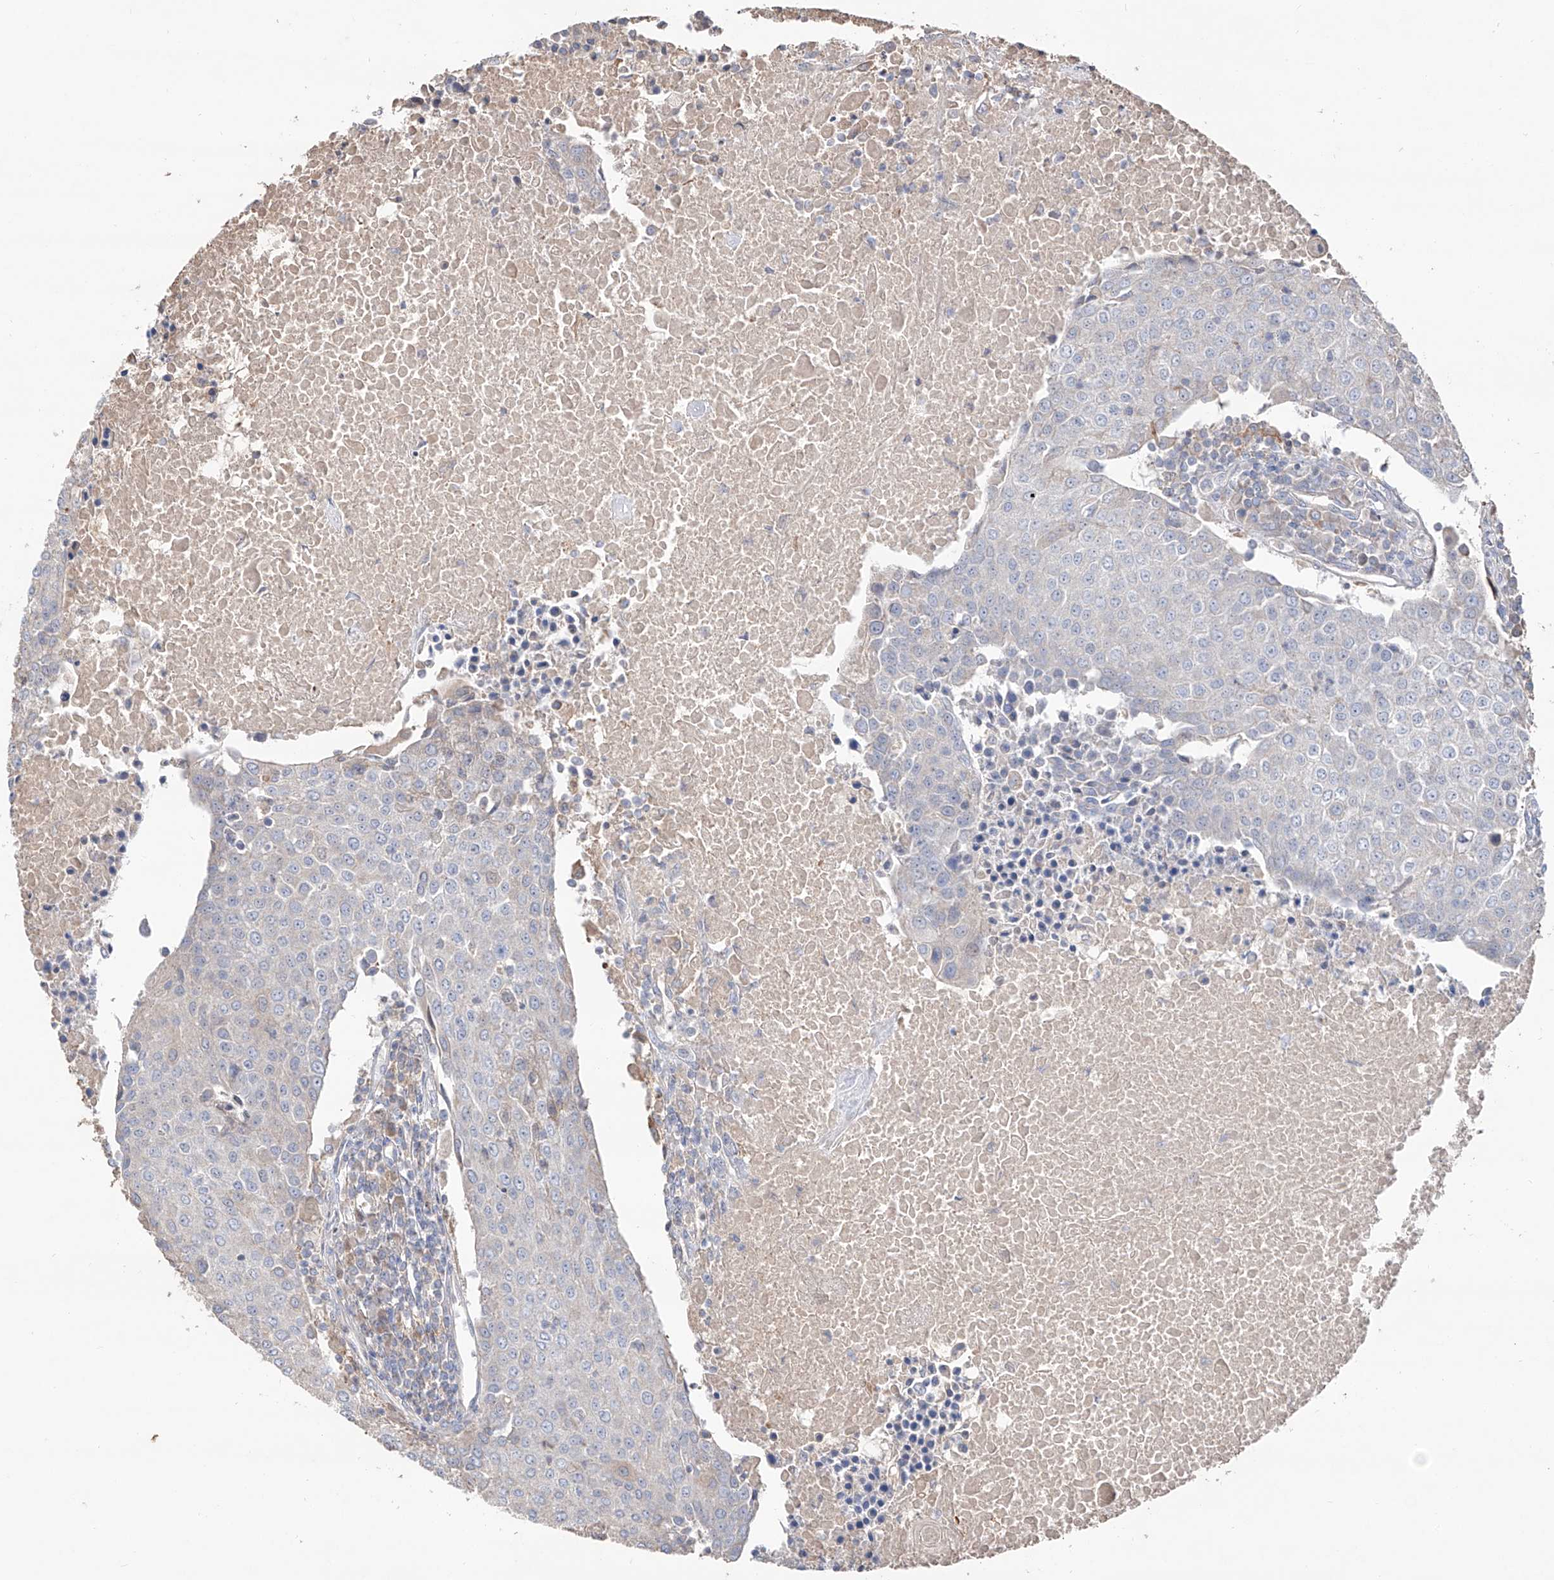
{"staining": {"intensity": "negative", "quantity": "none", "location": "none"}, "tissue": "urothelial cancer", "cell_type": "Tumor cells", "image_type": "cancer", "snomed": [{"axis": "morphology", "description": "Urothelial carcinoma, High grade"}, {"axis": "topography", "description": "Urinary bladder"}], "caption": "A histopathology image of human urothelial carcinoma (high-grade) is negative for staining in tumor cells.", "gene": "EDN1", "patient": {"sex": "female", "age": 85}}